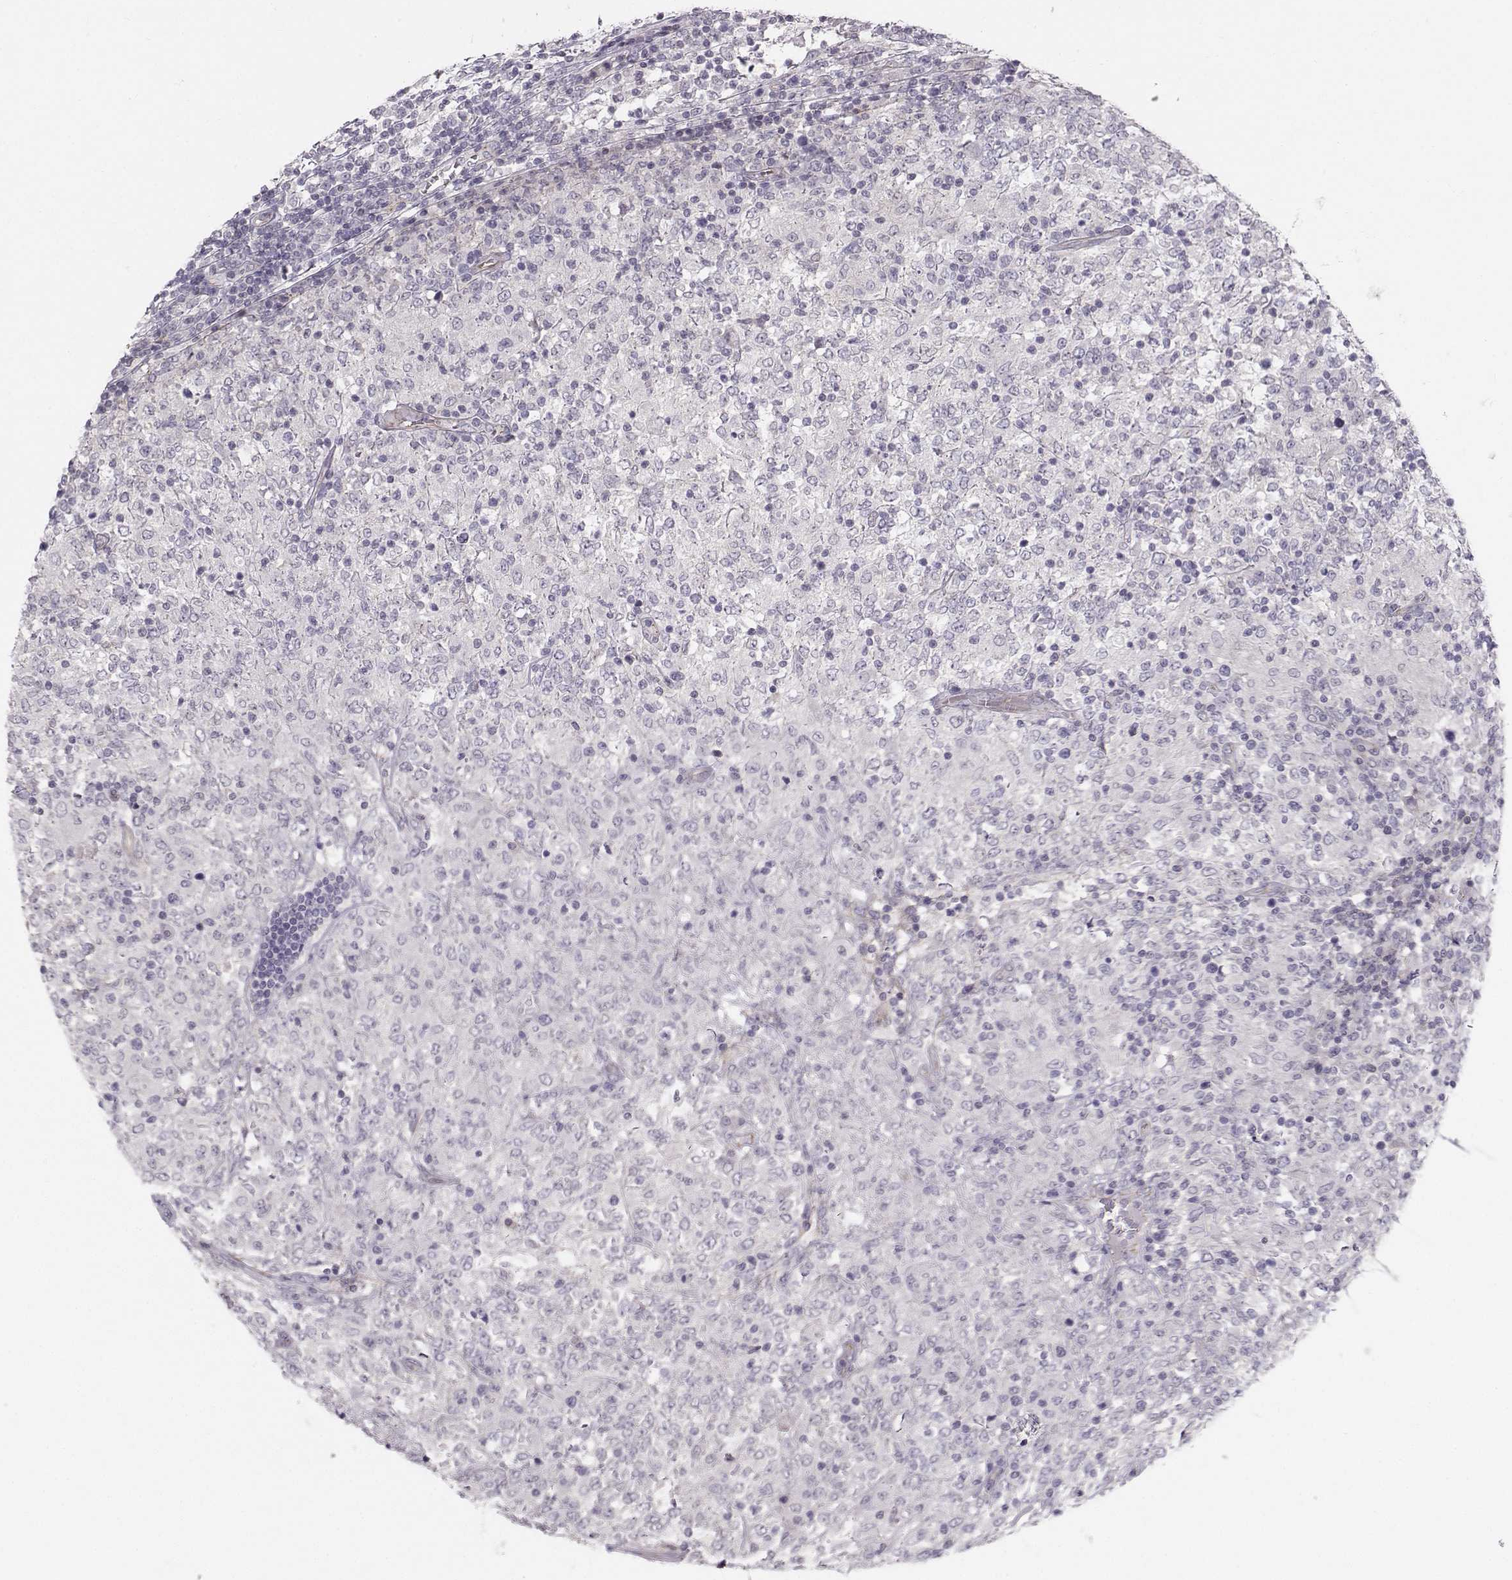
{"staining": {"intensity": "negative", "quantity": "none", "location": "none"}, "tissue": "lymphoma", "cell_type": "Tumor cells", "image_type": "cancer", "snomed": [{"axis": "morphology", "description": "Malignant lymphoma, non-Hodgkin's type, High grade"}, {"axis": "topography", "description": "Lymph node"}], "caption": "An immunohistochemistry photomicrograph of high-grade malignant lymphoma, non-Hodgkin's type is shown. There is no staining in tumor cells of high-grade malignant lymphoma, non-Hodgkin's type.", "gene": "MAST1", "patient": {"sex": "female", "age": 84}}